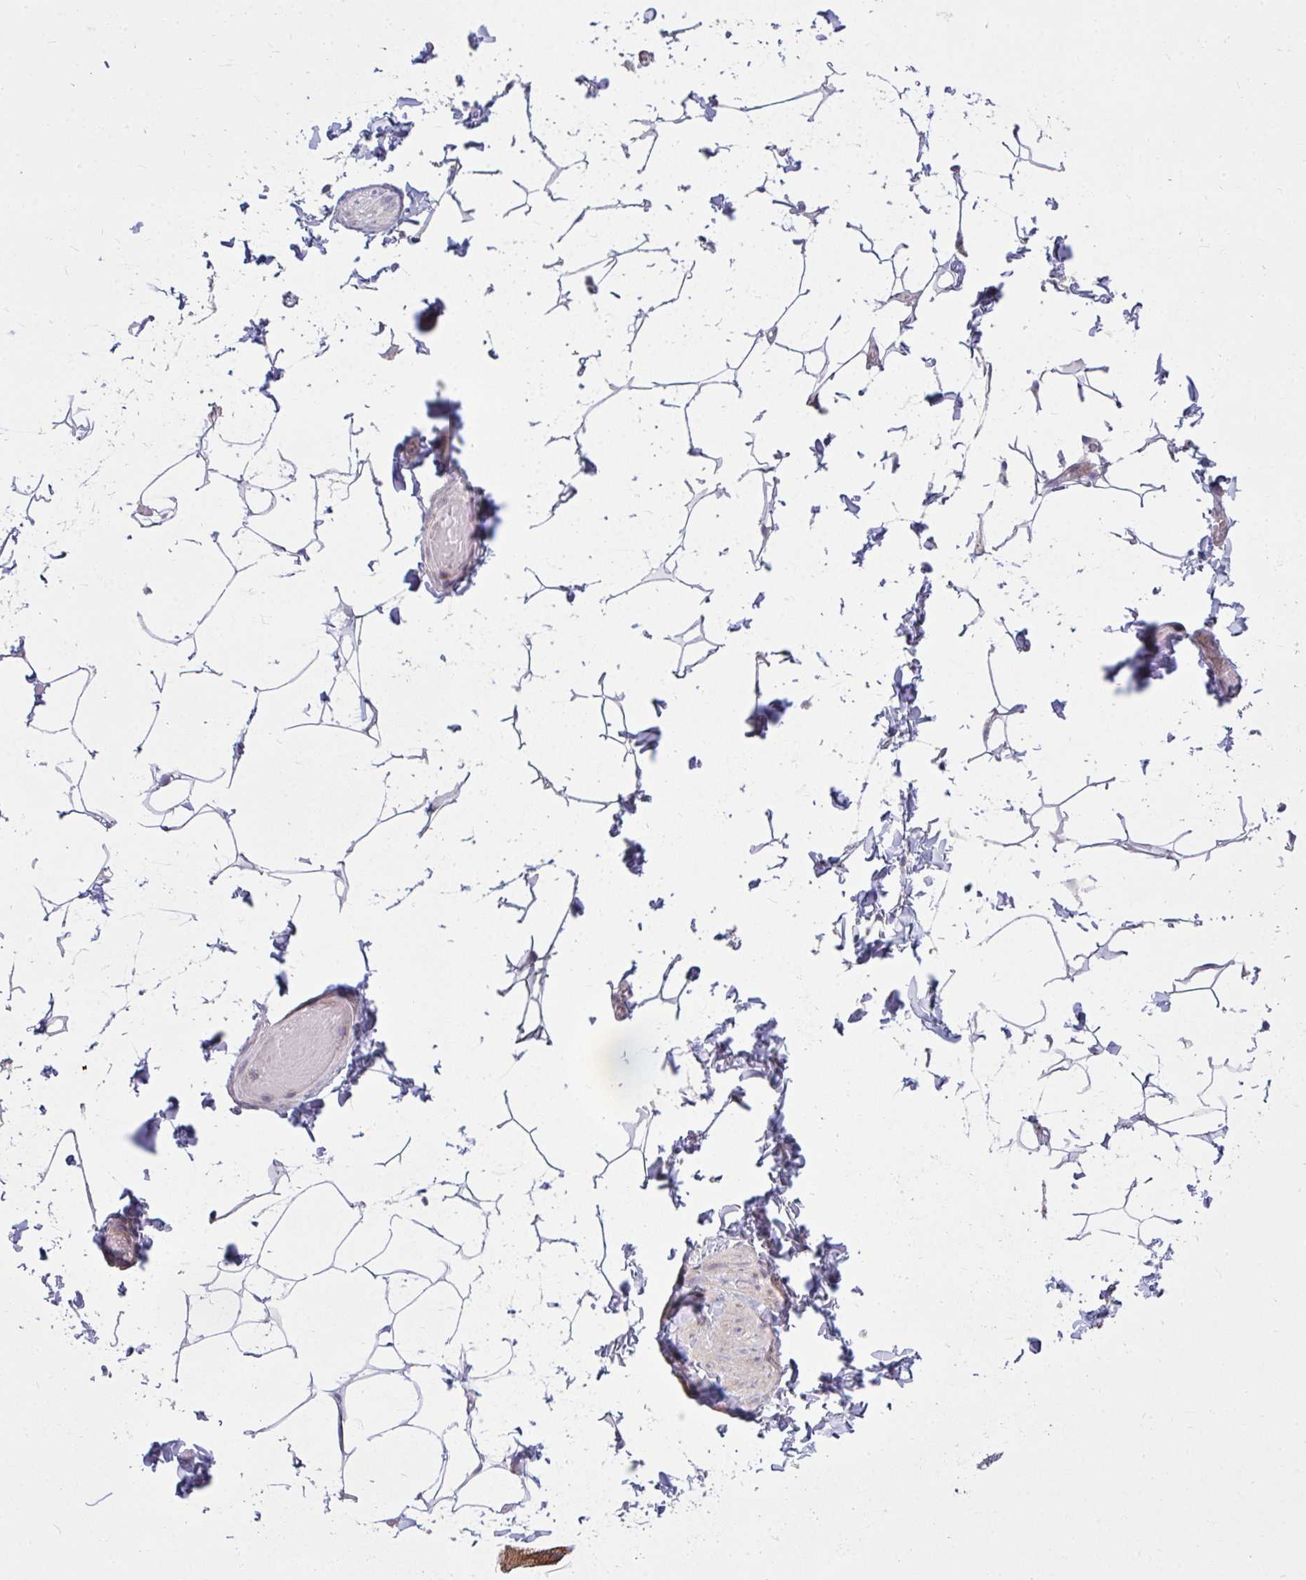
{"staining": {"intensity": "negative", "quantity": "none", "location": "none"}, "tissue": "adipose tissue", "cell_type": "Adipocytes", "image_type": "normal", "snomed": [{"axis": "morphology", "description": "Normal tissue, NOS"}, {"axis": "topography", "description": "Soft tissue"}, {"axis": "topography", "description": "Adipose tissue"}, {"axis": "topography", "description": "Vascular tissue"}, {"axis": "topography", "description": "Peripheral nerve tissue"}], "caption": "DAB (3,3'-diaminobenzidine) immunohistochemical staining of benign adipose tissue shows no significant expression in adipocytes.", "gene": "SRRM4", "patient": {"sex": "male", "age": 29}}